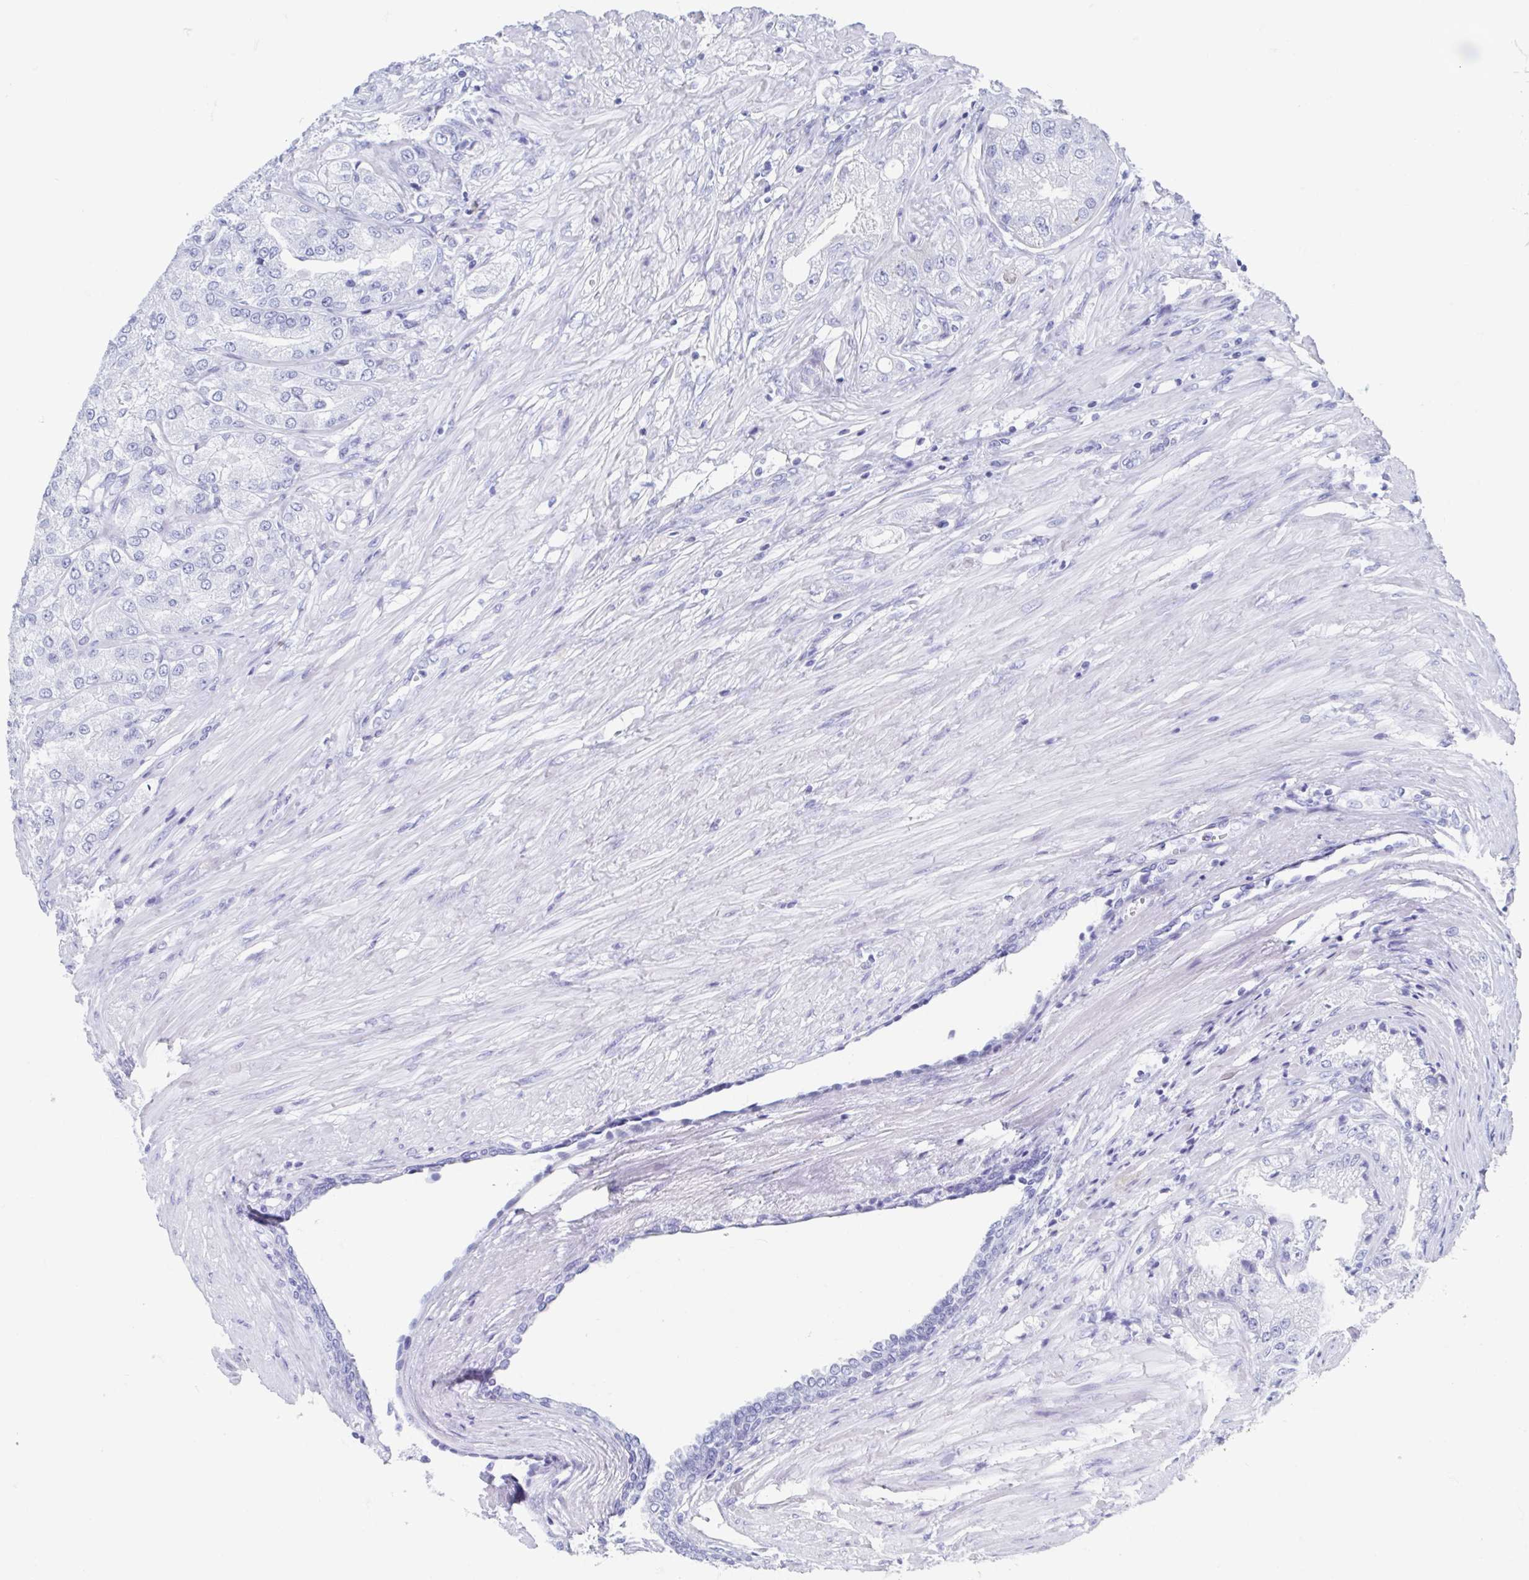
{"staining": {"intensity": "negative", "quantity": "none", "location": "none"}, "tissue": "prostate cancer", "cell_type": "Tumor cells", "image_type": "cancer", "snomed": [{"axis": "morphology", "description": "Adenocarcinoma, High grade"}, {"axis": "topography", "description": "Prostate"}], "caption": "Micrograph shows no protein expression in tumor cells of high-grade adenocarcinoma (prostate) tissue.", "gene": "C10orf53", "patient": {"sex": "male", "age": 61}}